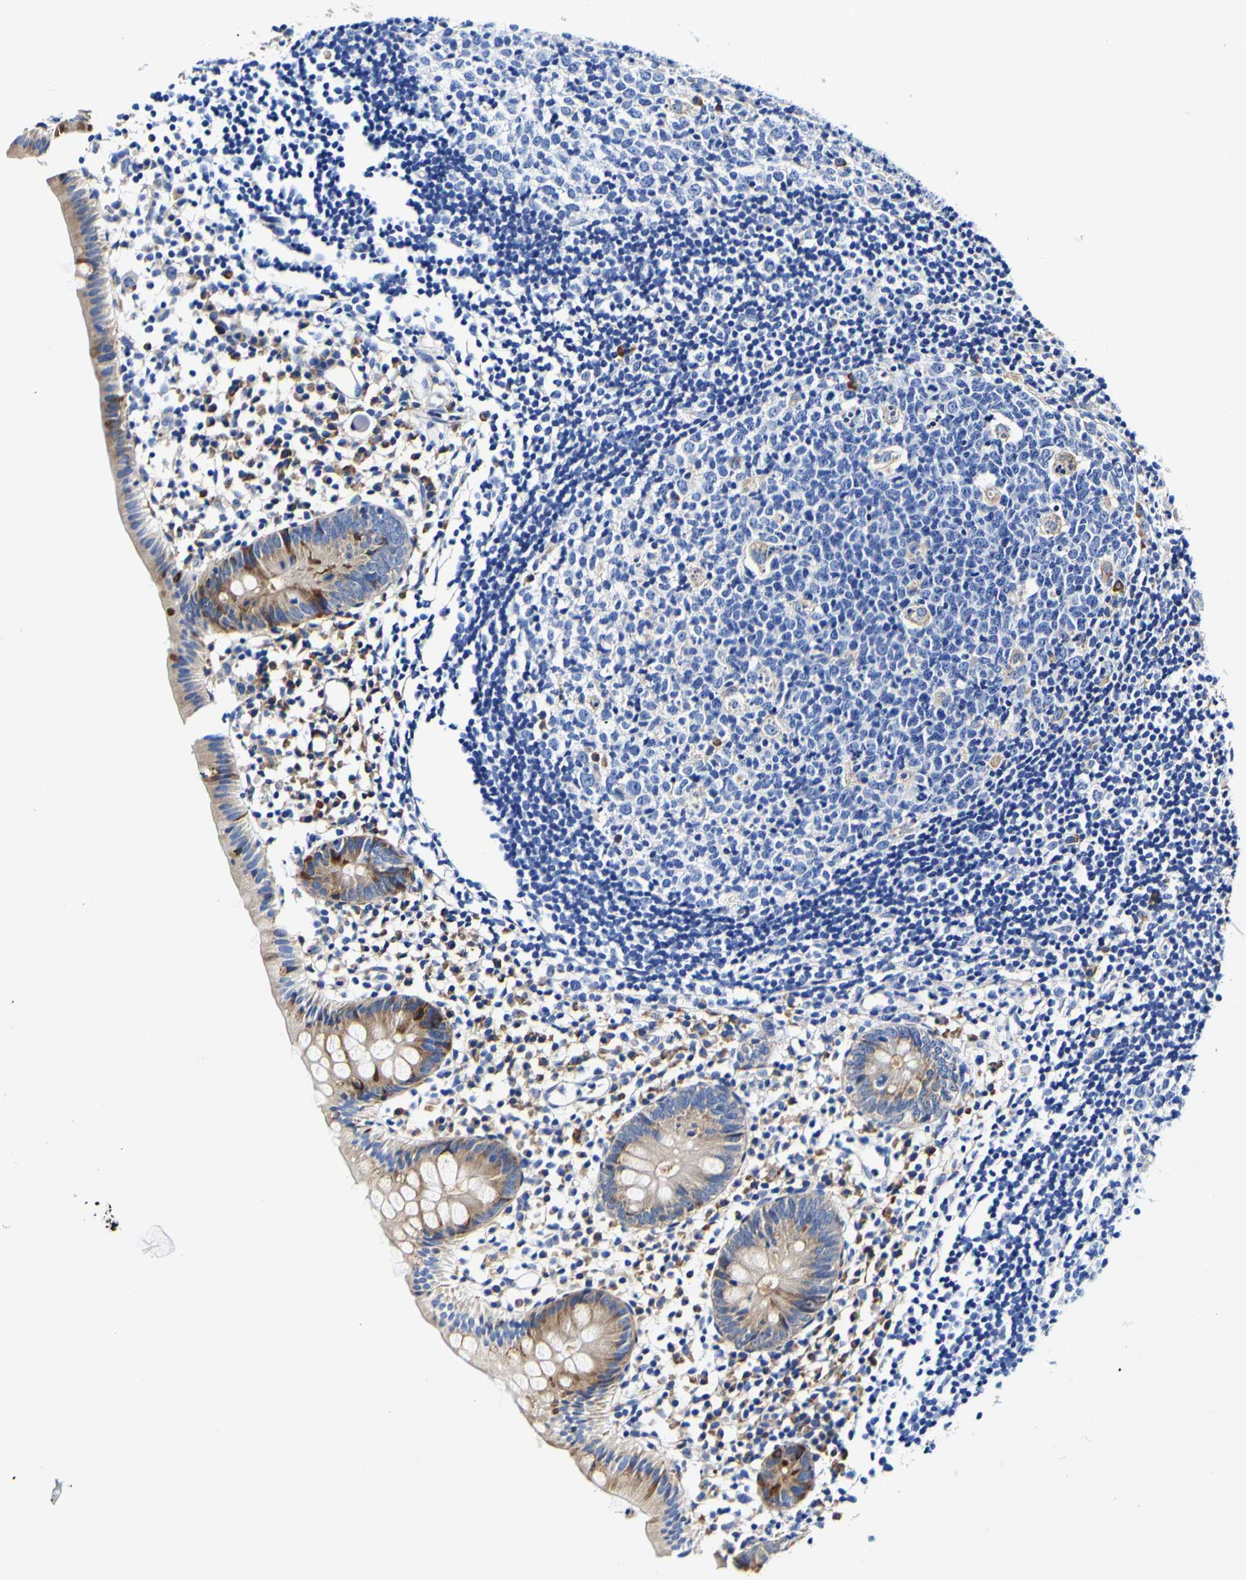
{"staining": {"intensity": "moderate", "quantity": "25%-75%", "location": "cytoplasmic/membranous"}, "tissue": "appendix", "cell_type": "Glandular cells", "image_type": "normal", "snomed": [{"axis": "morphology", "description": "Normal tissue, NOS"}, {"axis": "topography", "description": "Appendix"}], "caption": "Moderate cytoplasmic/membranous protein expression is present in about 25%-75% of glandular cells in appendix.", "gene": "P4HB", "patient": {"sex": "female", "age": 20}}